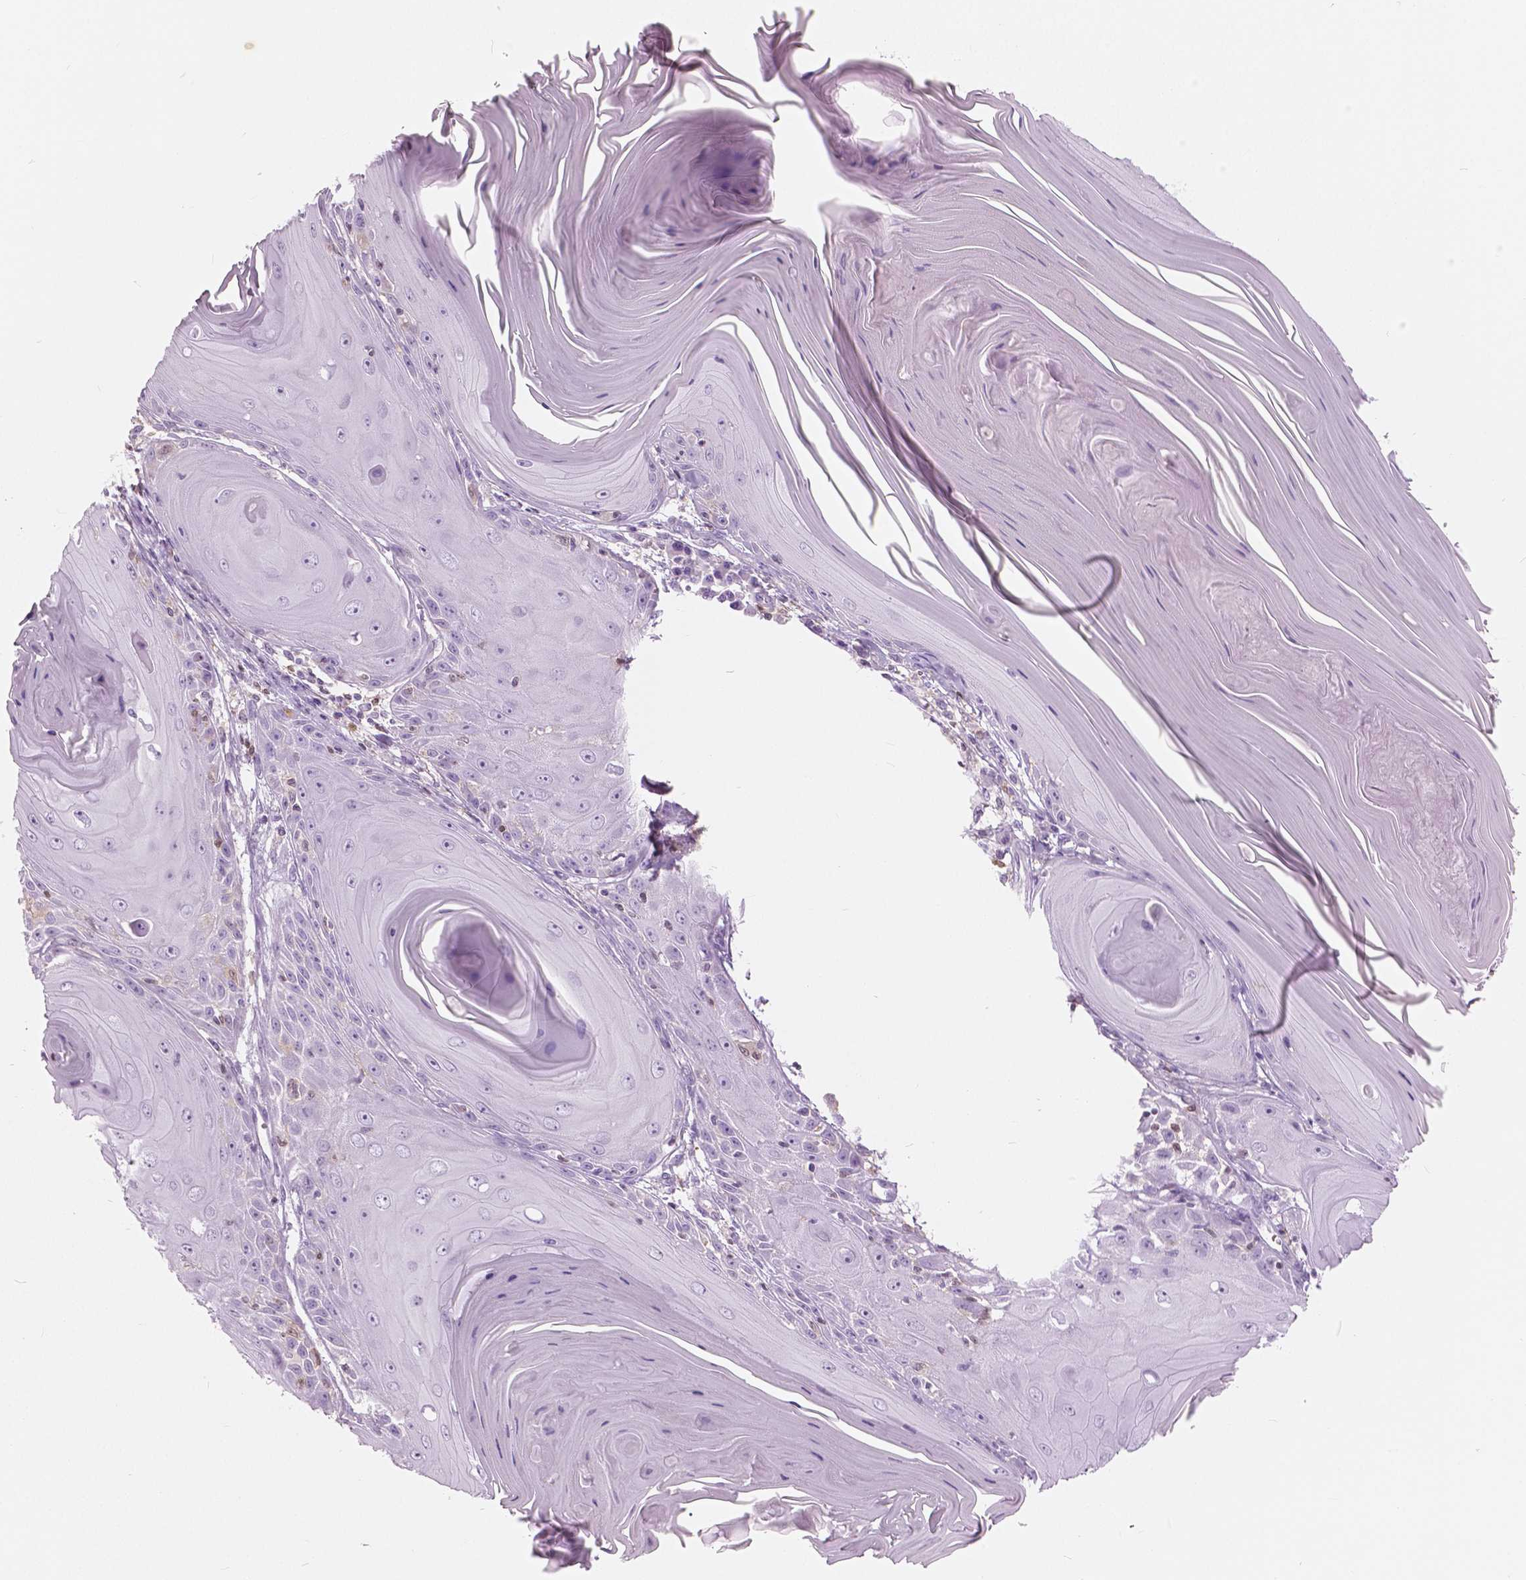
{"staining": {"intensity": "negative", "quantity": "none", "location": "none"}, "tissue": "skin cancer", "cell_type": "Tumor cells", "image_type": "cancer", "snomed": [{"axis": "morphology", "description": "Squamous cell carcinoma, NOS"}, {"axis": "topography", "description": "Skin"}, {"axis": "topography", "description": "Vulva"}], "caption": "Immunohistochemistry micrograph of human skin cancer (squamous cell carcinoma) stained for a protein (brown), which exhibits no positivity in tumor cells. (DAB IHC visualized using brightfield microscopy, high magnification).", "gene": "GALM", "patient": {"sex": "female", "age": 85}}